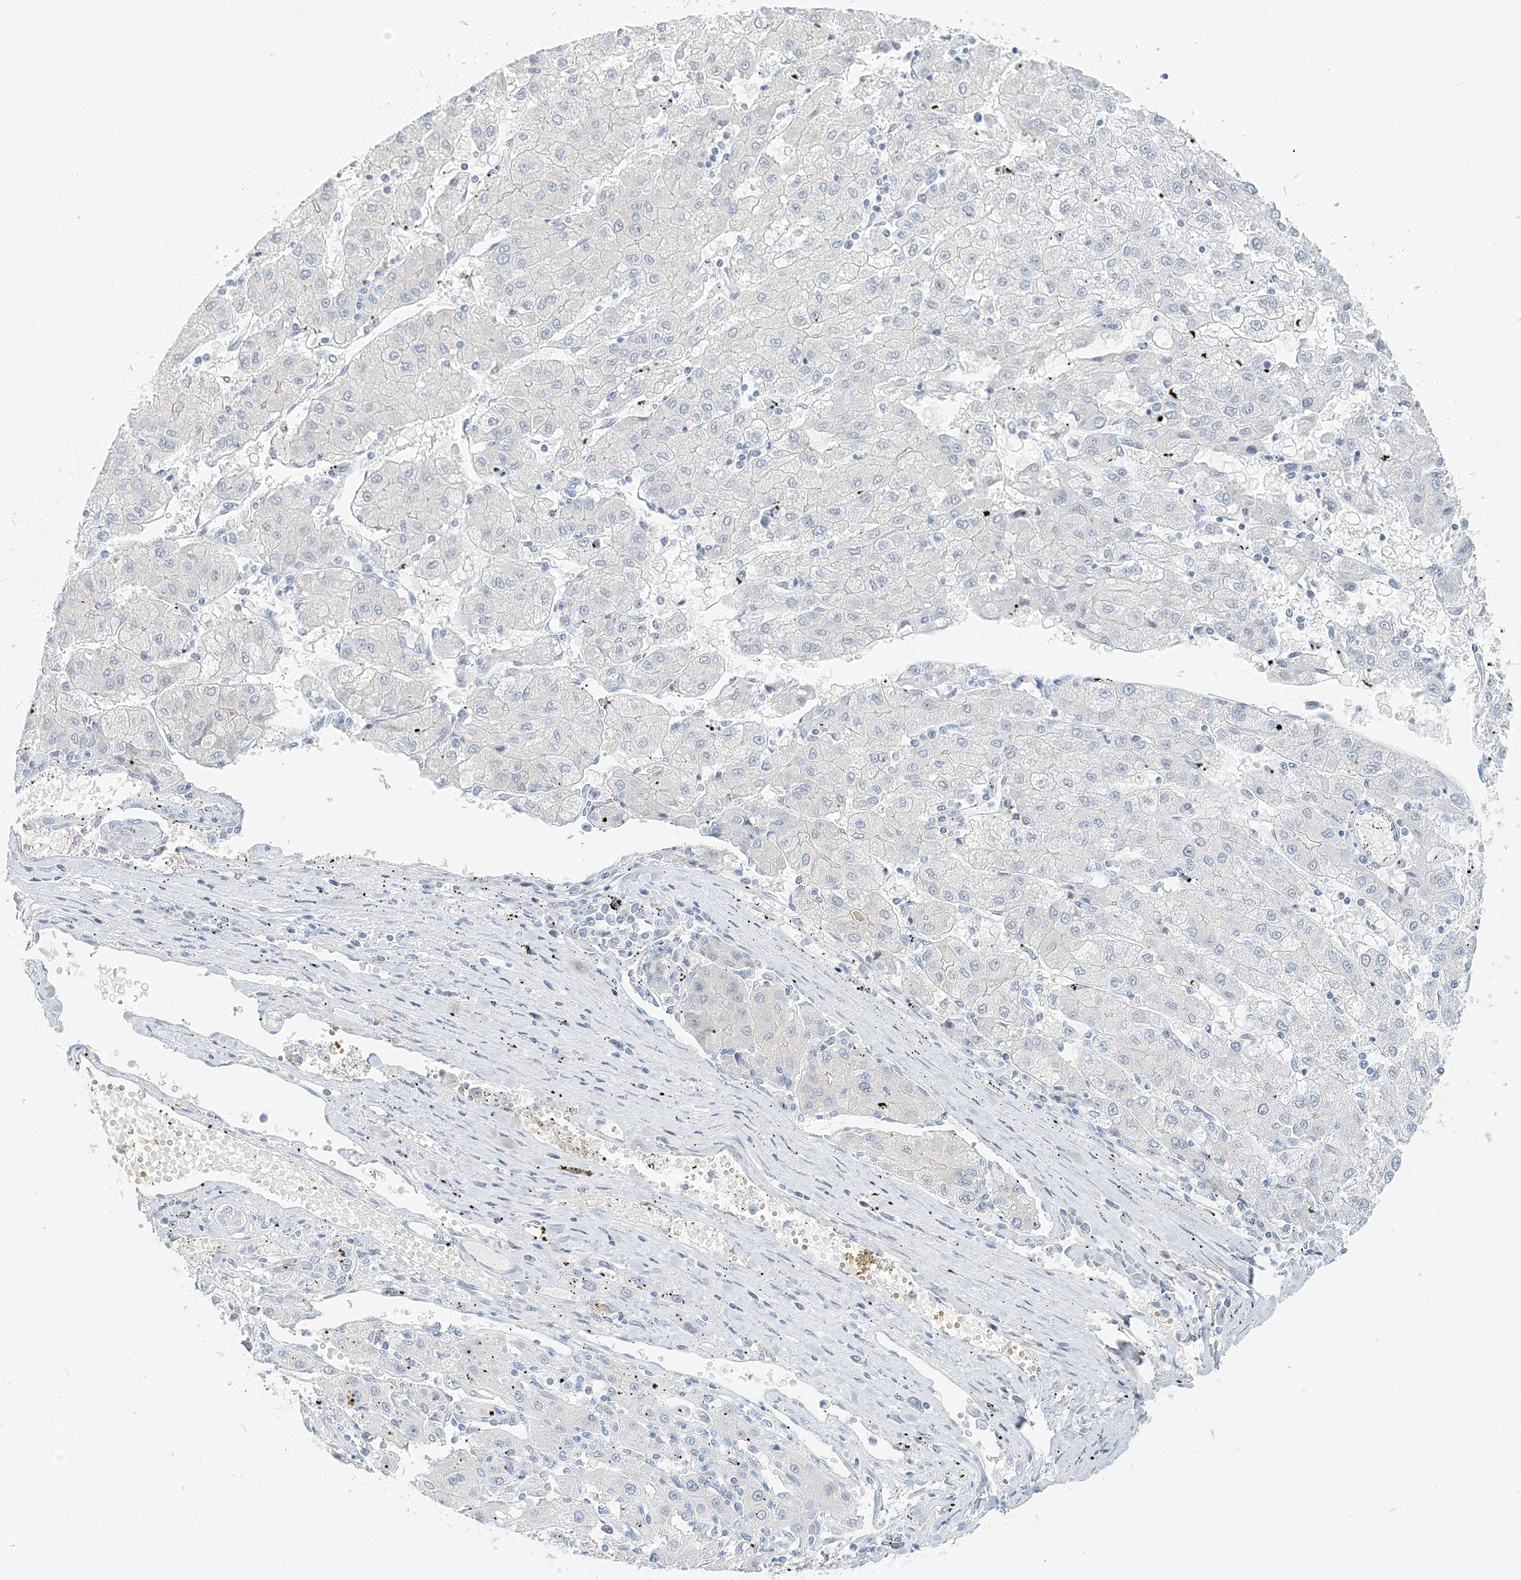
{"staining": {"intensity": "negative", "quantity": "none", "location": "none"}, "tissue": "liver cancer", "cell_type": "Tumor cells", "image_type": "cancer", "snomed": [{"axis": "morphology", "description": "Carcinoma, Hepatocellular, NOS"}, {"axis": "topography", "description": "Liver"}], "caption": "Liver cancer (hepatocellular carcinoma) was stained to show a protein in brown. There is no significant expression in tumor cells.", "gene": "VILL", "patient": {"sex": "male", "age": 72}}